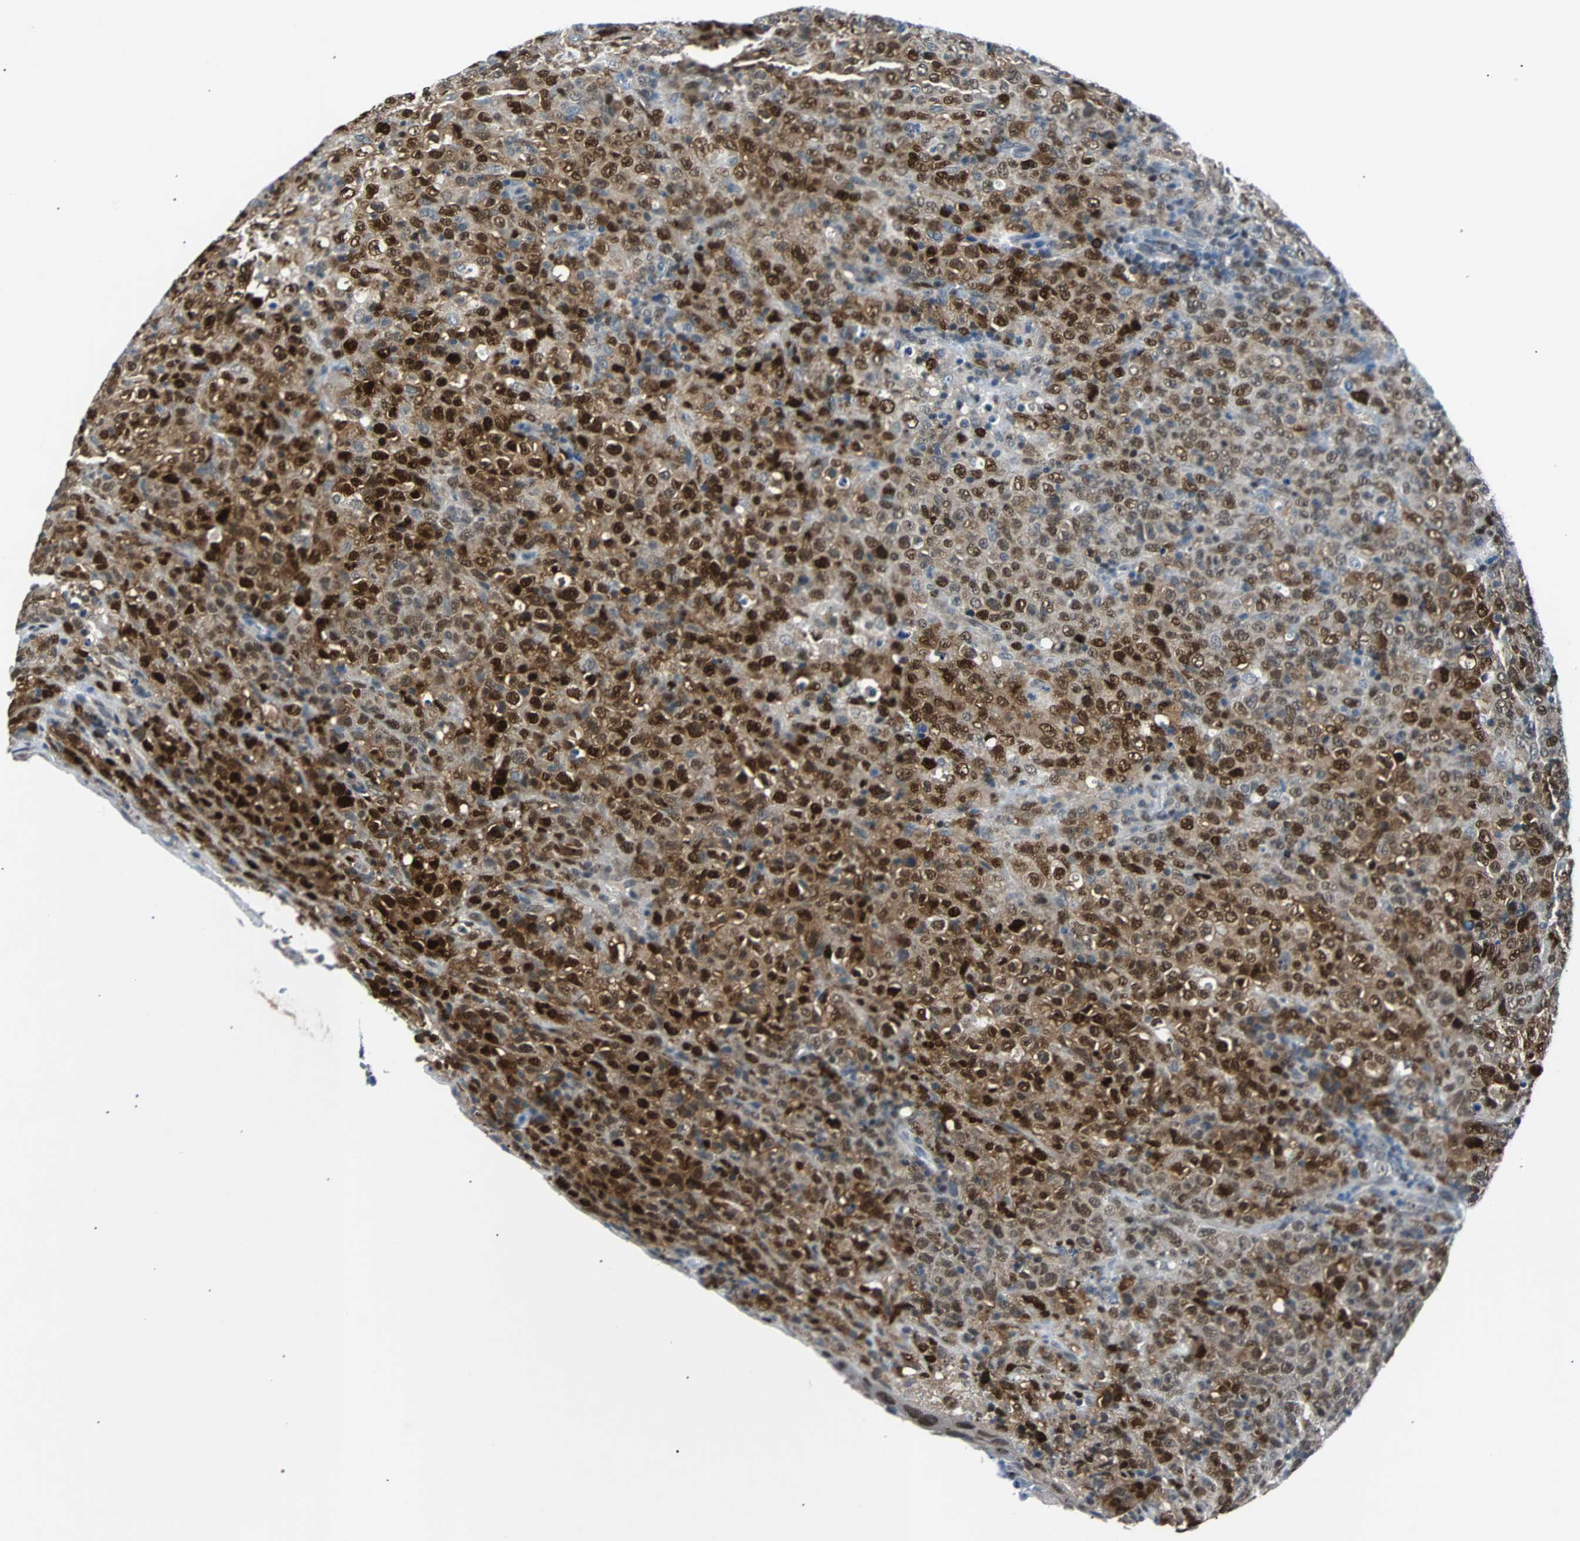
{"staining": {"intensity": "strong", "quantity": ">75%", "location": "cytoplasmic/membranous,nuclear"}, "tissue": "lymphoma", "cell_type": "Tumor cells", "image_type": "cancer", "snomed": [{"axis": "morphology", "description": "Malignant lymphoma, non-Hodgkin's type, High grade"}, {"axis": "topography", "description": "Tonsil"}], "caption": "Strong cytoplasmic/membranous and nuclear expression for a protein is identified in approximately >75% of tumor cells of malignant lymphoma, non-Hodgkin's type (high-grade) using immunohistochemistry (IHC).", "gene": "USP28", "patient": {"sex": "female", "age": 36}}